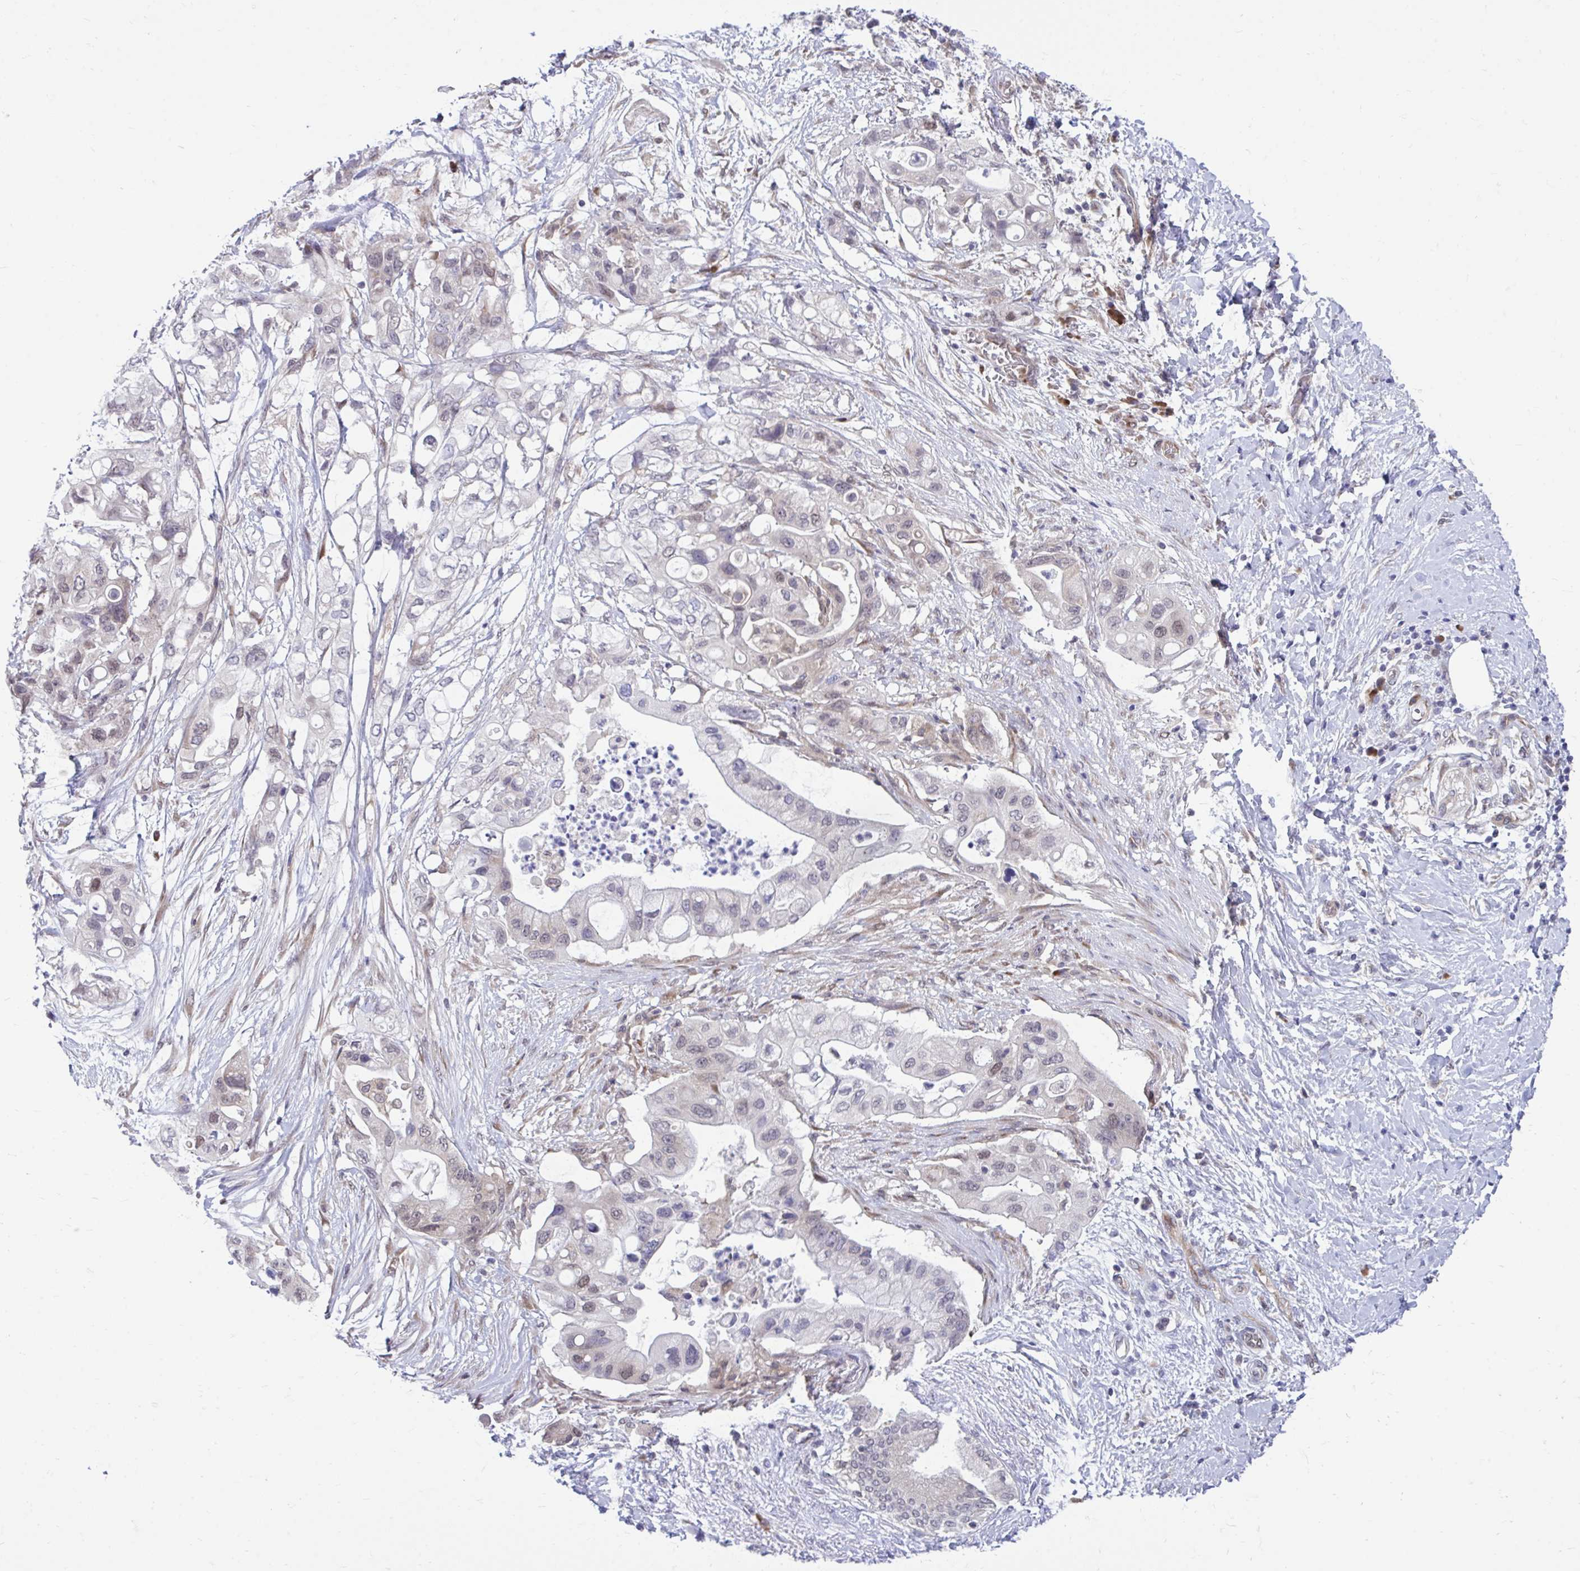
{"staining": {"intensity": "weak", "quantity": "<25%", "location": "nuclear"}, "tissue": "pancreatic cancer", "cell_type": "Tumor cells", "image_type": "cancer", "snomed": [{"axis": "morphology", "description": "Adenocarcinoma, NOS"}, {"axis": "topography", "description": "Pancreas"}], "caption": "Immunohistochemistry (IHC) micrograph of pancreatic adenocarcinoma stained for a protein (brown), which reveals no staining in tumor cells.", "gene": "SELENON", "patient": {"sex": "female", "age": 72}}